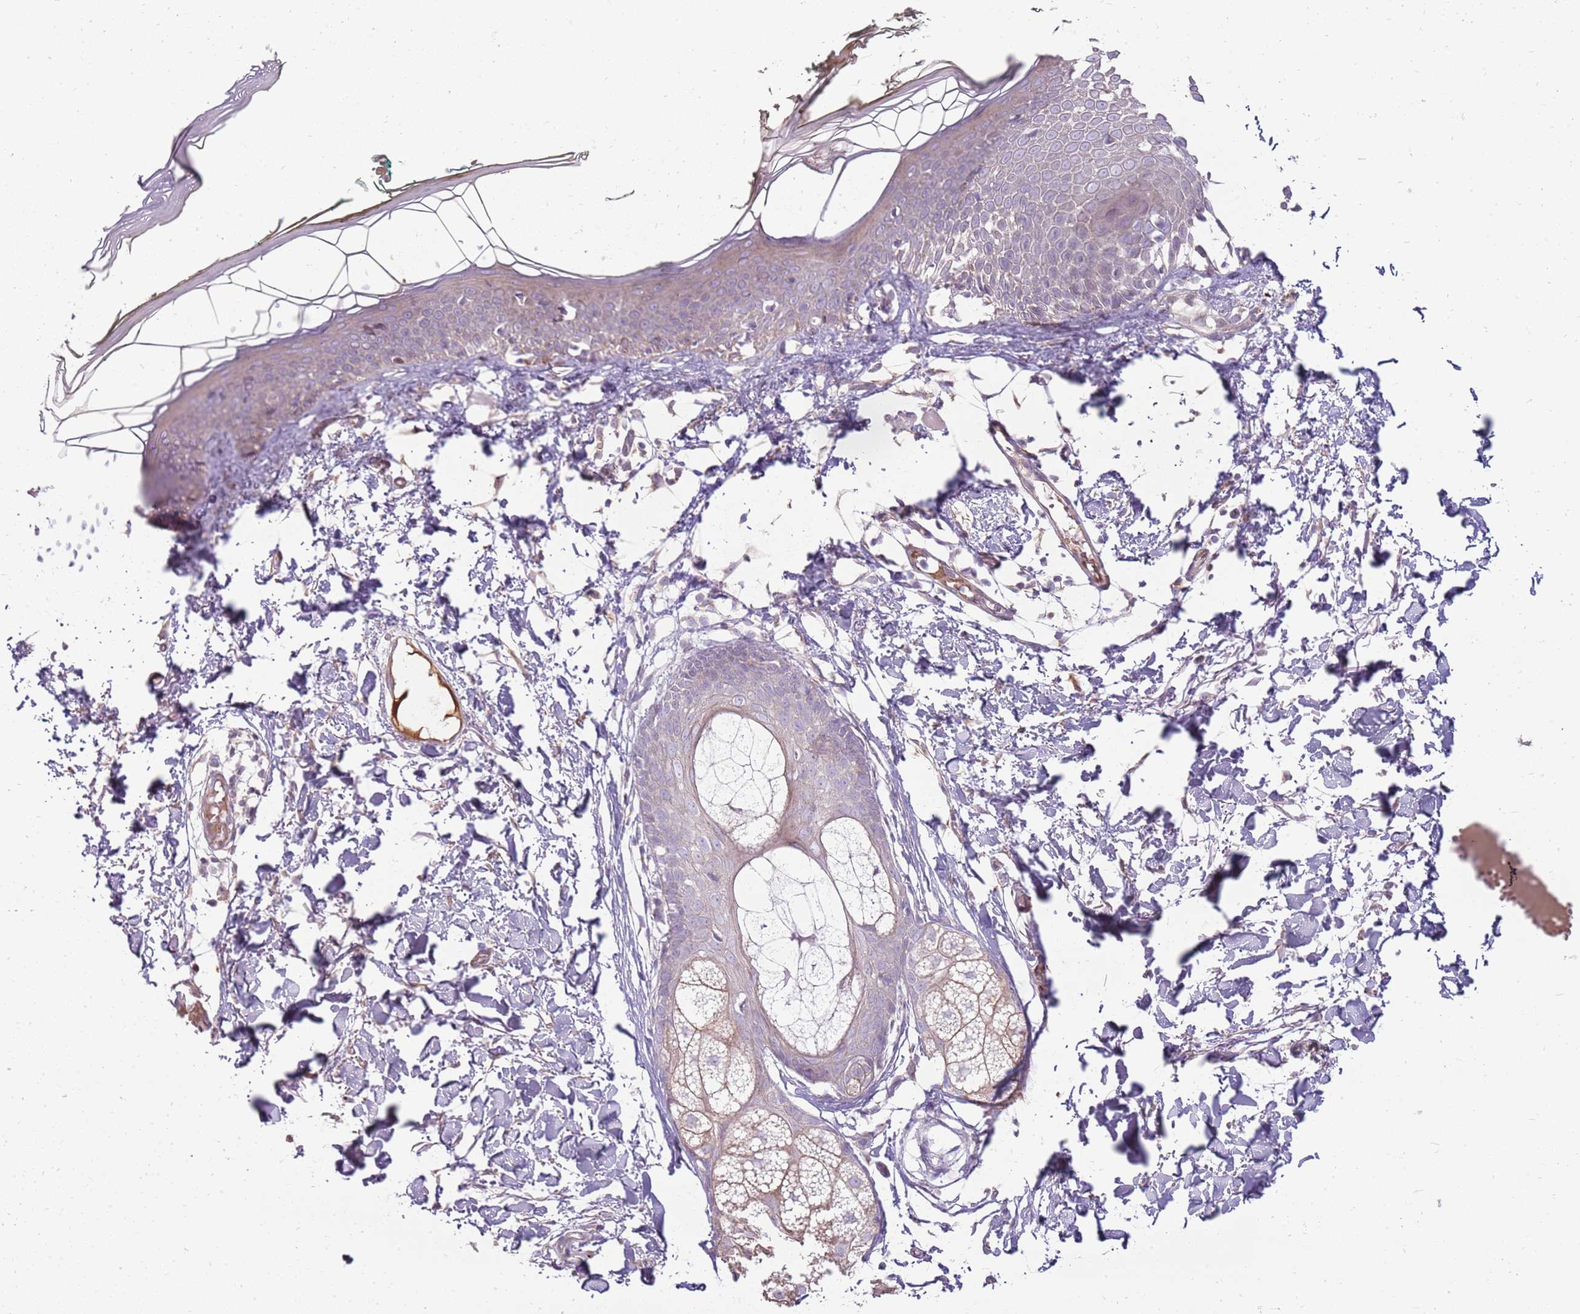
{"staining": {"intensity": "weak", "quantity": "25%-75%", "location": "cytoplasmic/membranous"}, "tissue": "skin", "cell_type": "Fibroblasts", "image_type": "normal", "snomed": [{"axis": "morphology", "description": "Normal tissue, NOS"}, {"axis": "topography", "description": "Skin"}], "caption": "Immunohistochemistry (IHC) photomicrograph of unremarkable human skin stained for a protein (brown), which displays low levels of weak cytoplasmic/membranous expression in approximately 25%-75% of fibroblasts.", "gene": "MCUB", "patient": {"sex": "male", "age": 62}}